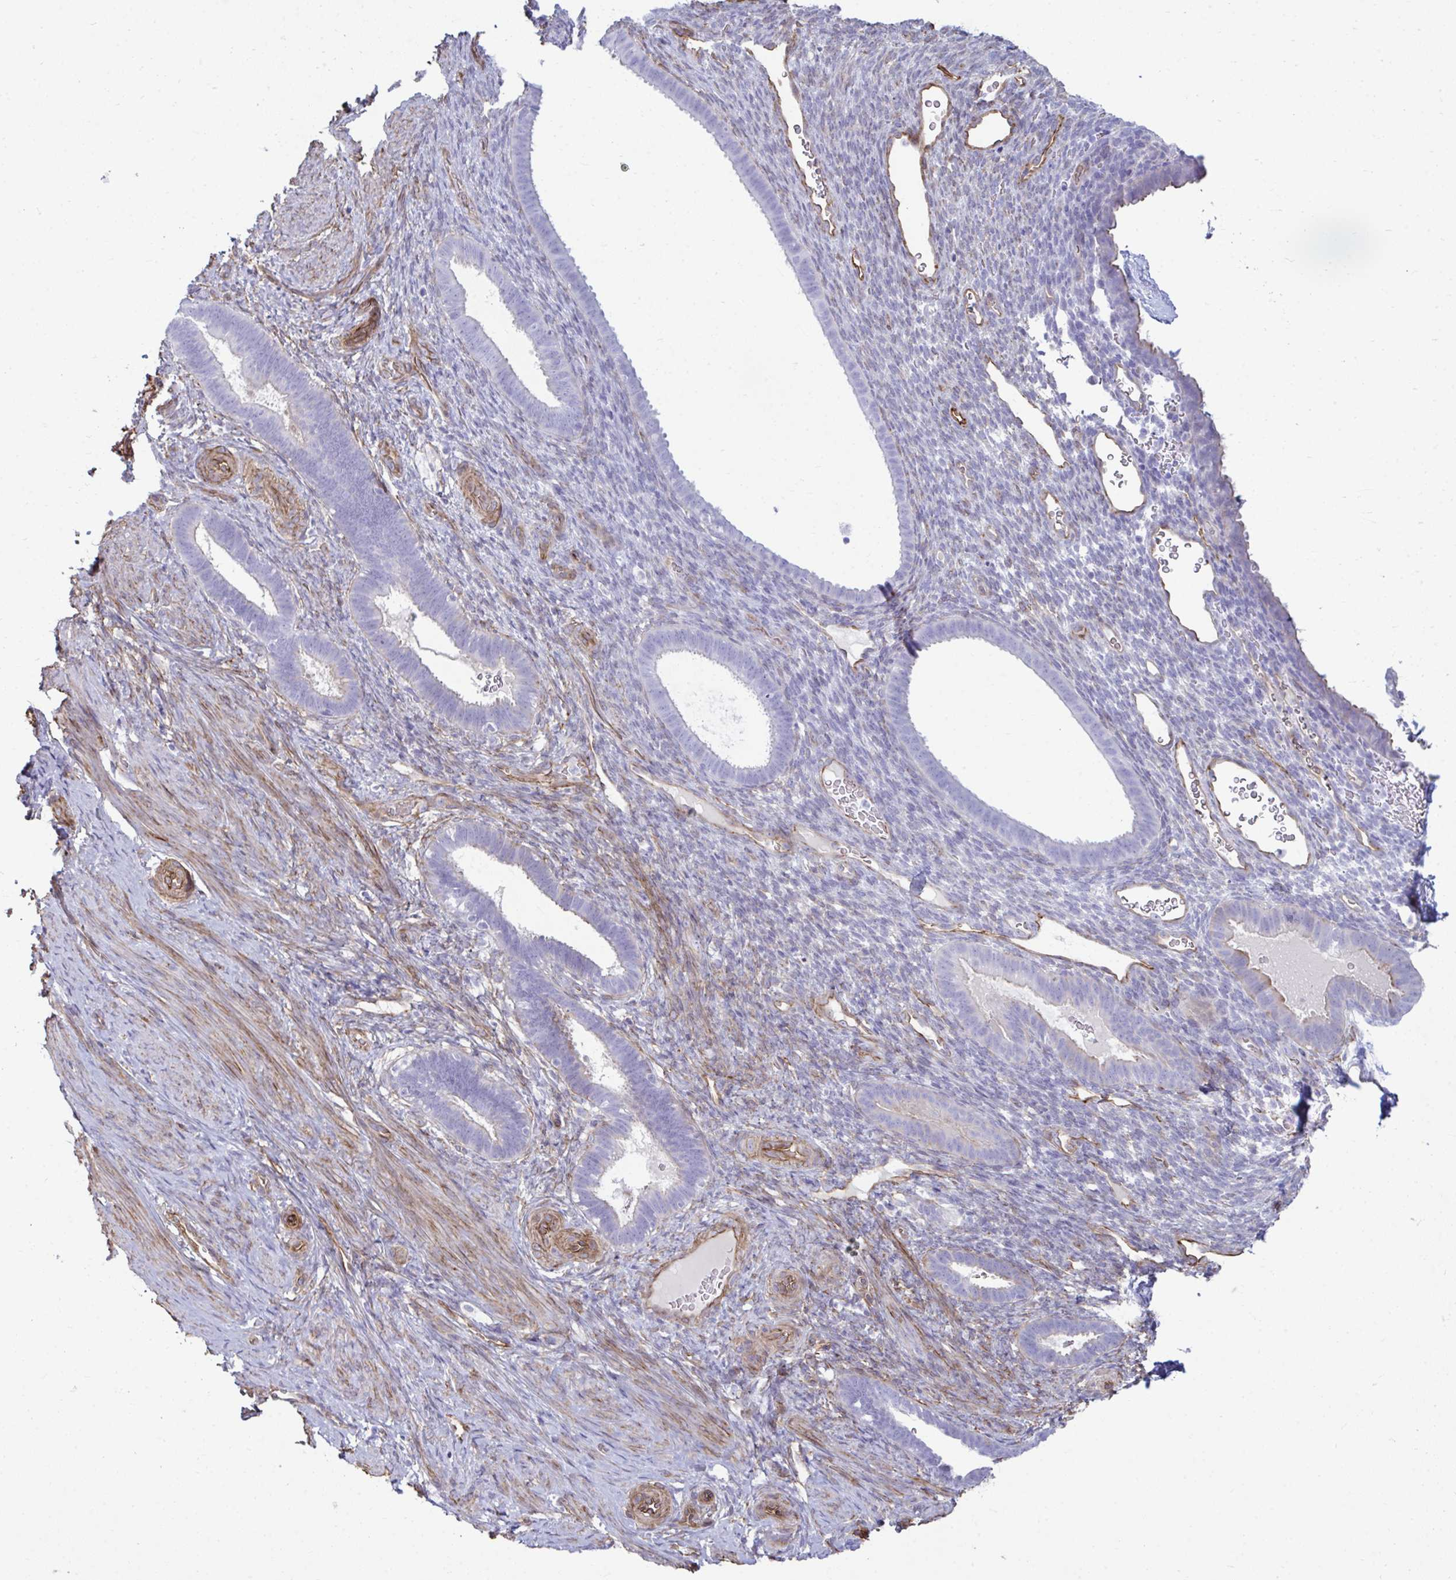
{"staining": {"intensity": "negative", "quantity": "none", "location": "none"}, "tissue": "endometrium", "cell_type": "Cells in endometrial stroma", "image_type": "normal", "snomed": [{"axis": "morphology", "description": "Normal tissue, NOS"}, {"axis": "topography", "description": "Endometrium"}], "caption": "Immunohistochemistry (IHC) photomicrograph of benign endometrium: human endometrium stained with DAB (3,3'-diaminobenzidine) demonstrates no significant protein staining in cells in endometrial stroma.", "gene": "UBL3", "patient": {"sex": "female", "age": 34}}